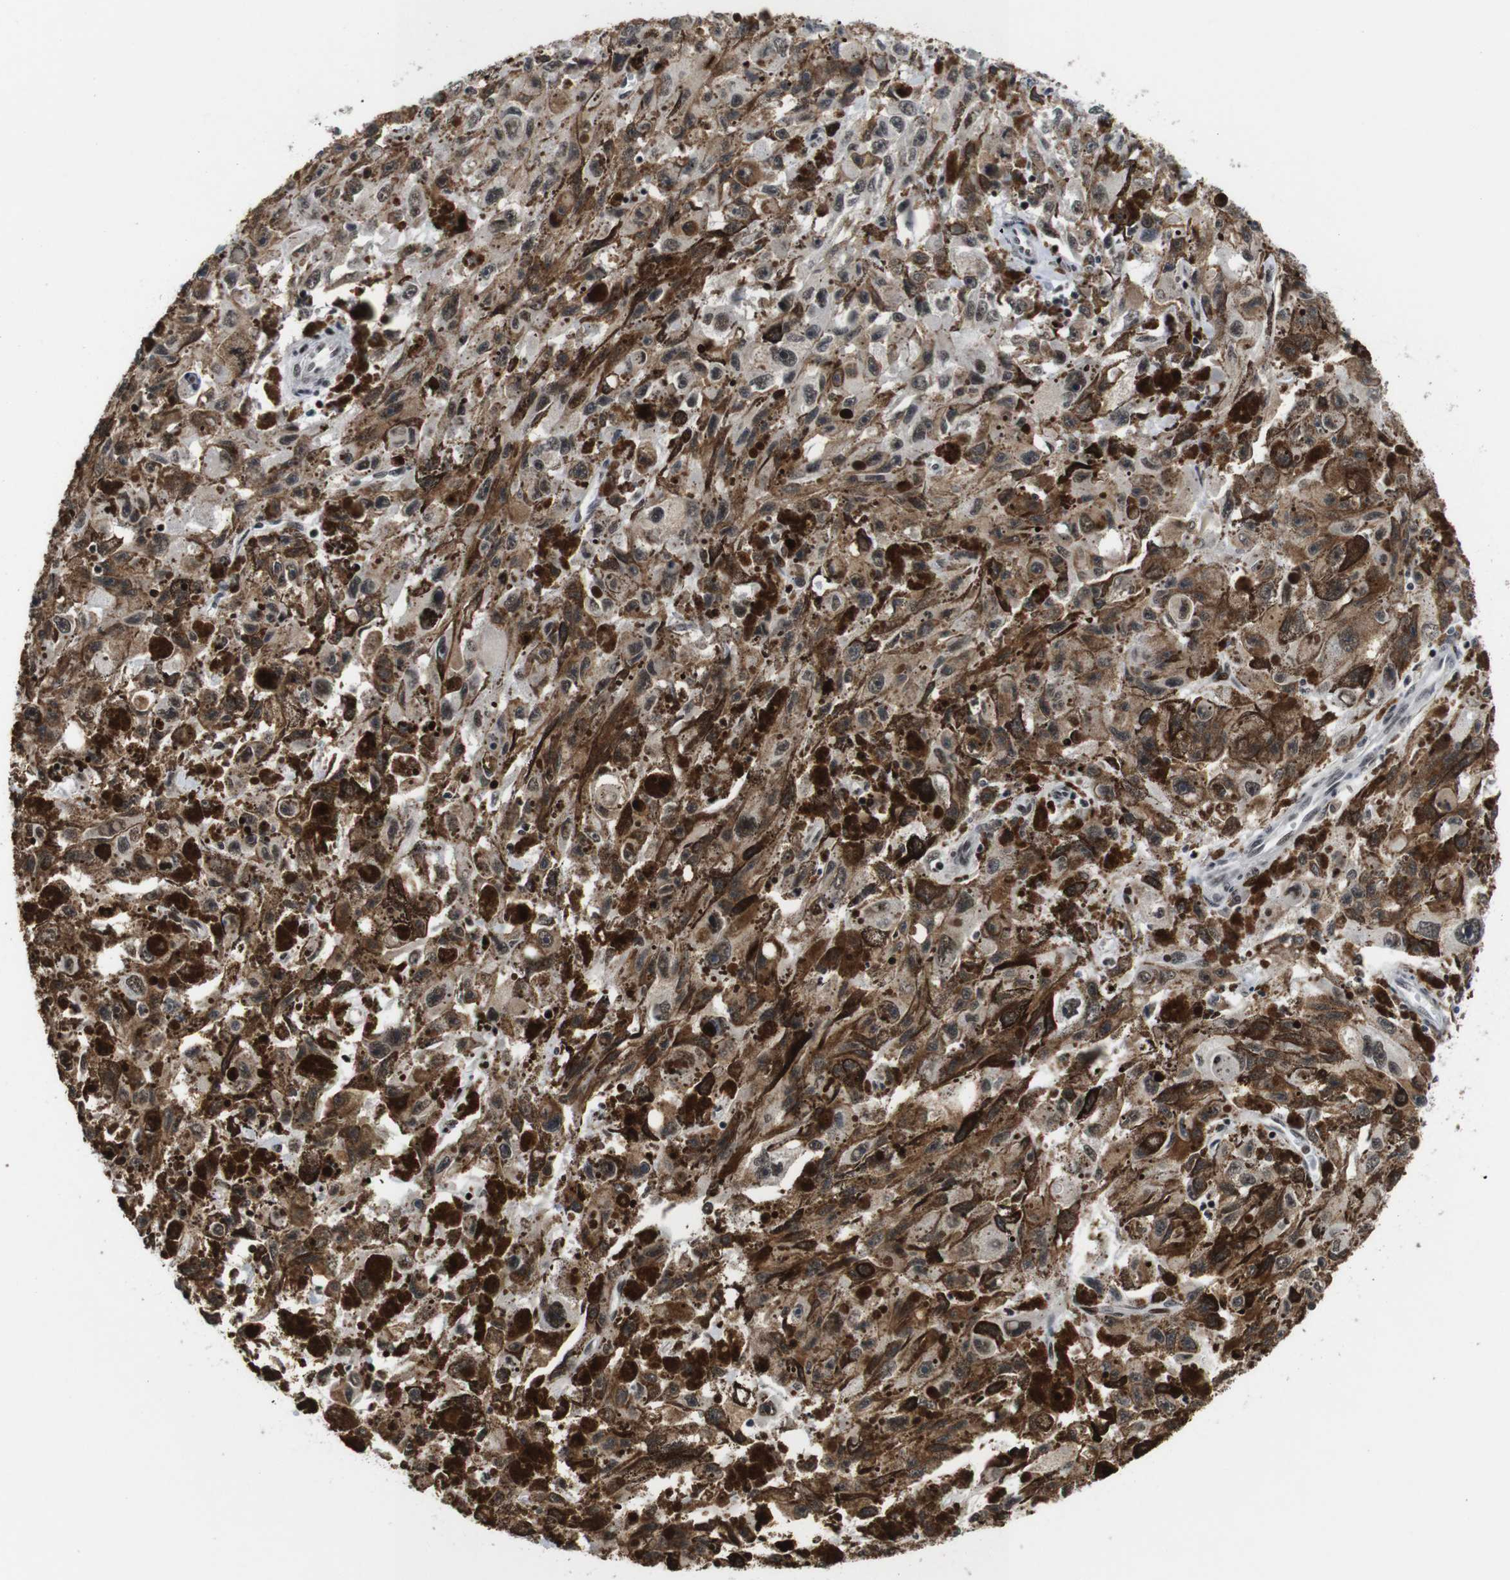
{"staining": {"intensity": "weak", "quantity": "25%-75%", "location": "cytoplasmic/membranous"}, "tissue": "melanoma", "cell_type": "Tumor cells", "image_type": "cancer", "snomed": [{"axis": "morphology", "description": "Malignant melanoma, NOS"}, {"axis": "topography", "description": "Skin"}], "caption": "Malignant melanoma stained for a protein displays weak cytoplasmic/membranous positivity in tumor cells.", "gene": "EIF4G1", "patient": {"sex": "female", "age": 104}}